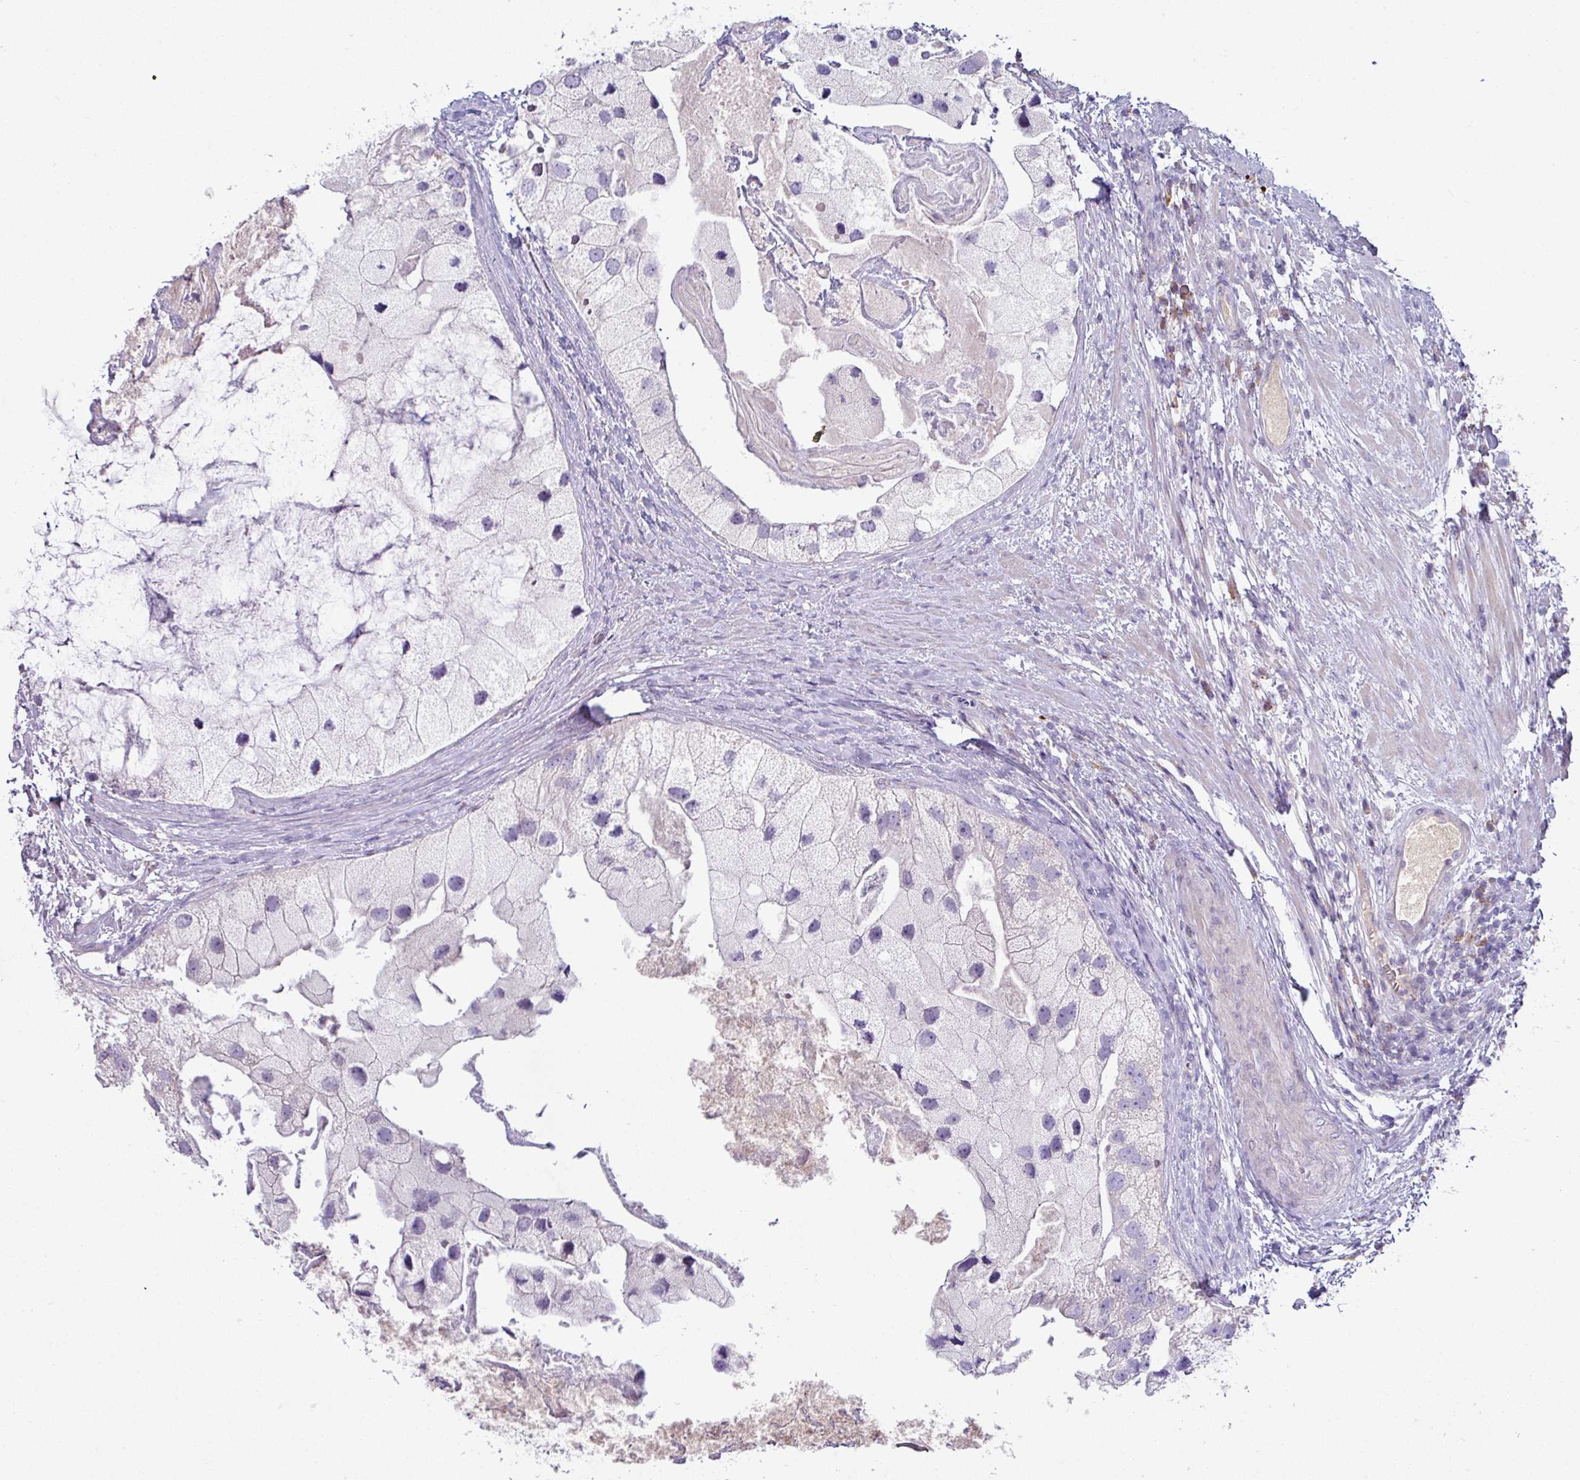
{"staining": {"intensity": "negative", "quantity": "none", "location": "none"}, "tissue": "prostate cancer", "cell_type": "Tumor cells", "image_type": "cancer", "snomed": [{"axis": "morphology", "description": "Adenocarcinoma, High grade"}, {"axis": "topography", "description": "Prostate"}], "caption": "Tumor cells show no significant expression in prostate cancer. Brightfield microscopy of immunohistochemistry stained with DAB (3,3'-diaminobenzidine) (brown) and hematoxylin (blue), captured at high magnification.", "gene": "SLAMF6", "patient": {"sex": "male", "age": 62}}